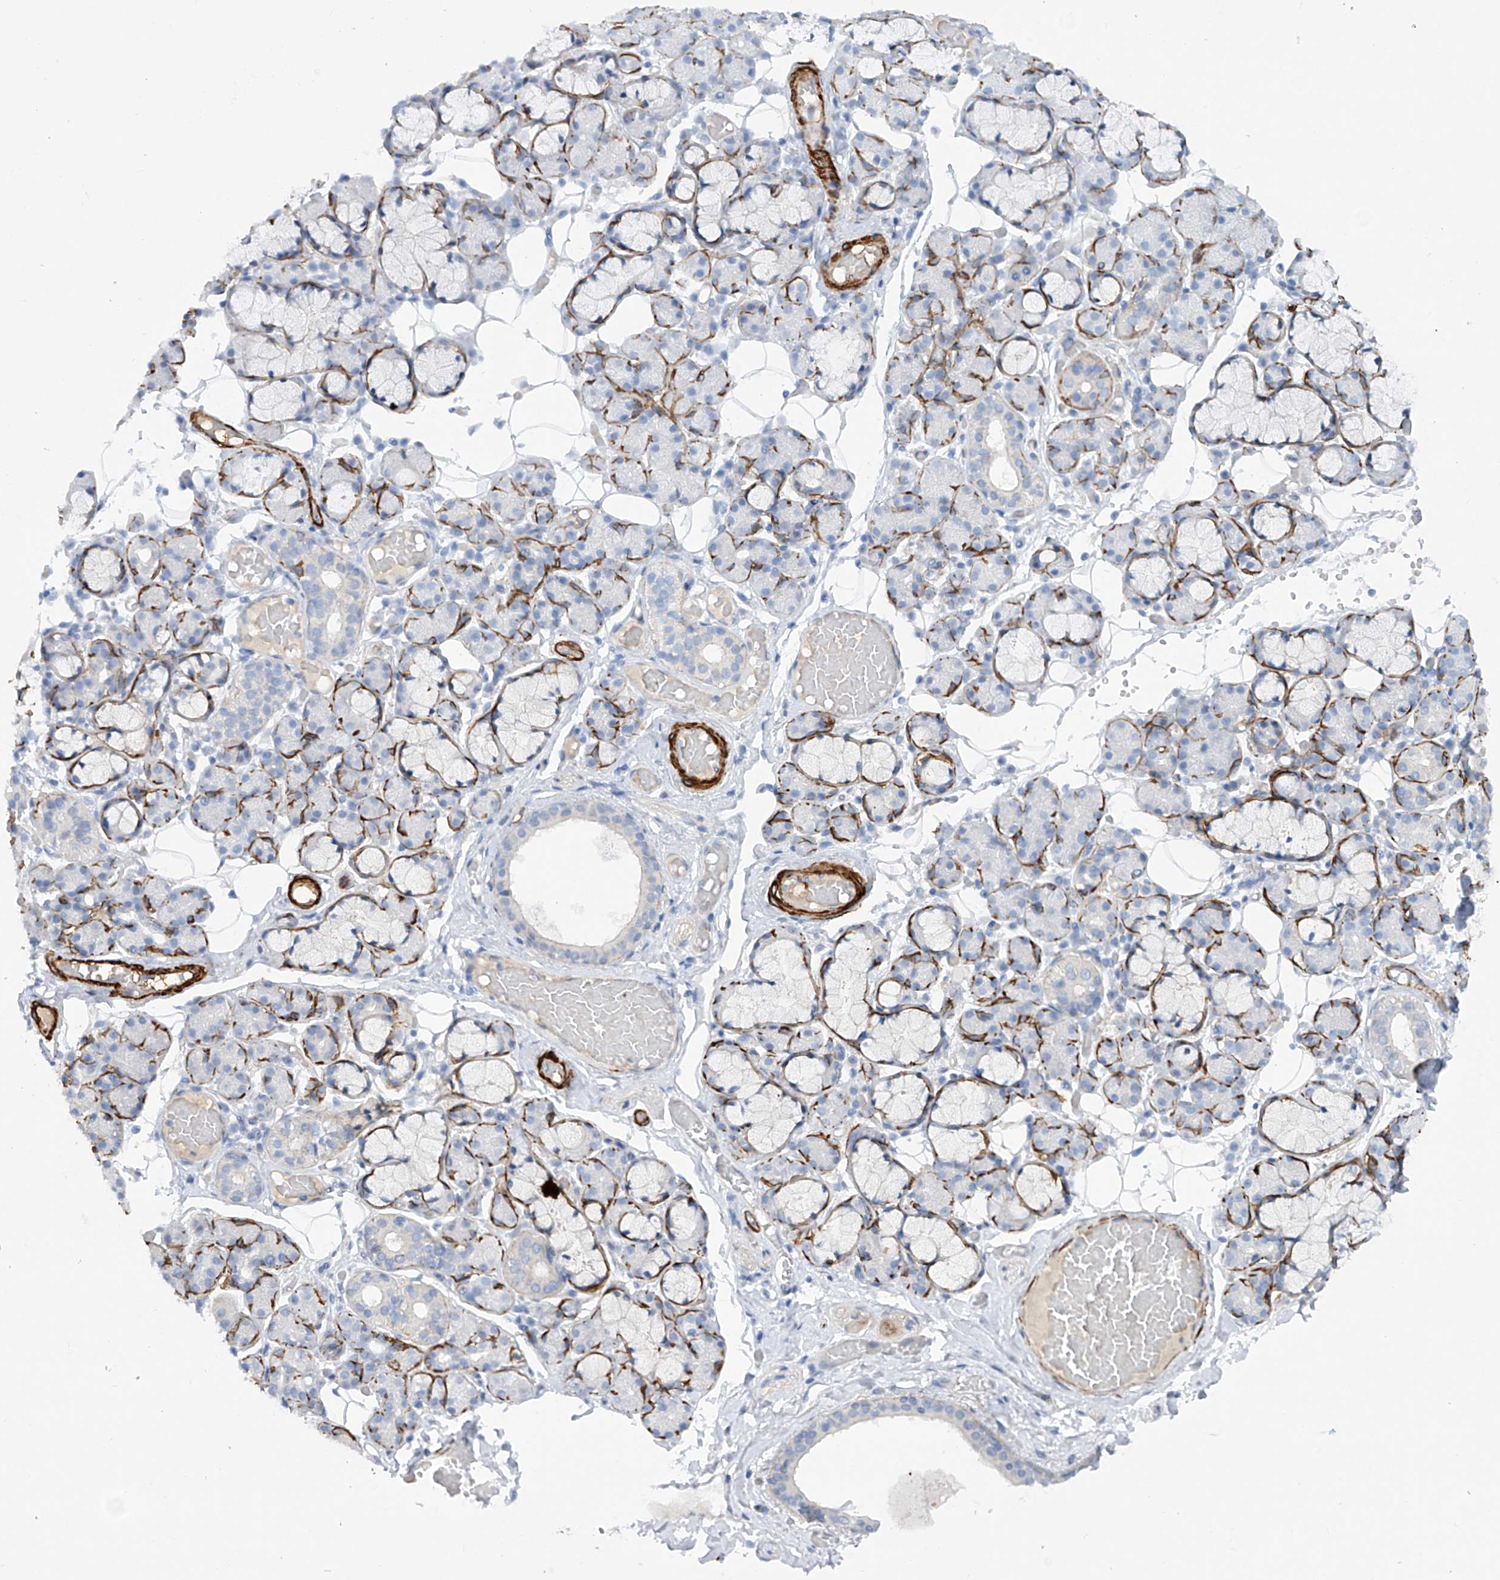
{"staining": {"intensity": "weak", "quantity": "<25%", "location": "cytoplasmic/membranous"}, "tissue": "salivary gland", "cell_type": "Glandular cells", "image_type": "normal", "snomed": [{"axis": "morphology", "description": "Normal tissue, NOS"}, {"axis": "topography", "description": "Salivary gland"}], "caption": "Glandular cells are negative for protein expression in benign human salivary gland. (Stains: DAB immunohistochemistry with hematoxylin counter stain, Microscopy: brightfield microscopy at high magnification).", "gene": "ZNF490", "patient": {"sex": "male", "age": 63}}